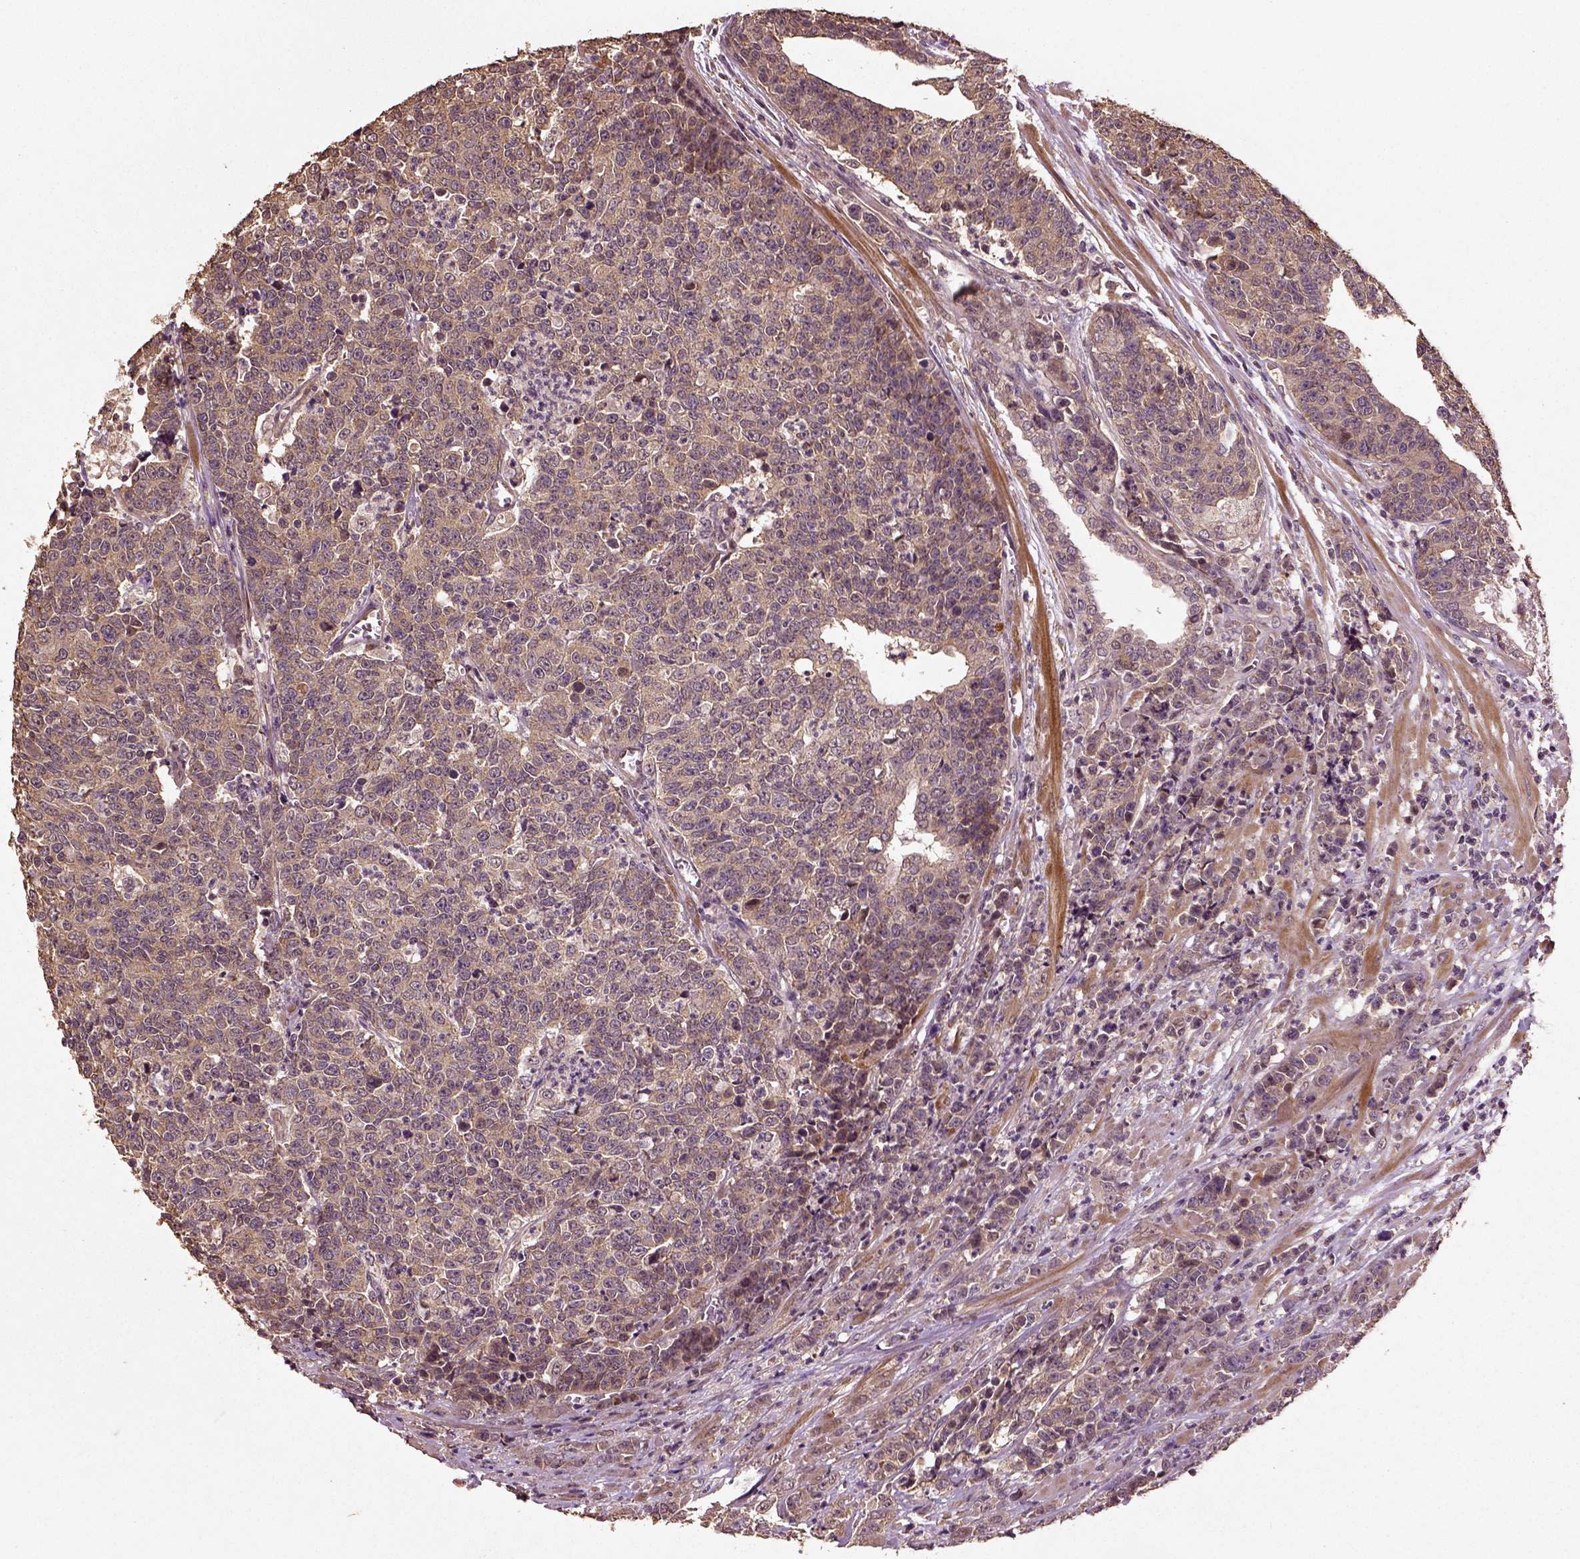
{"staining": {"intensity": "weak", "quantity": ">75%", "location": "cytoplasmic/membranous"}, "tissue": "prostate cancer", "cell_type": "Tumor cells", "image_type": "cancer", "snomed": [{"axis": "morphology", "description": "Adenocarcinoma, NOS"}, {"axis": "topography", "description": "Prostate"}], "caption": "DAB immunohistochemical staining of prostate adenocarcinoma demonstrates weak cytoplasmic/membranous protein expression in approximately >75% of tumor cells.", "gene": "ERV3-1", "patient": {"sex": "male", "age": 67}}